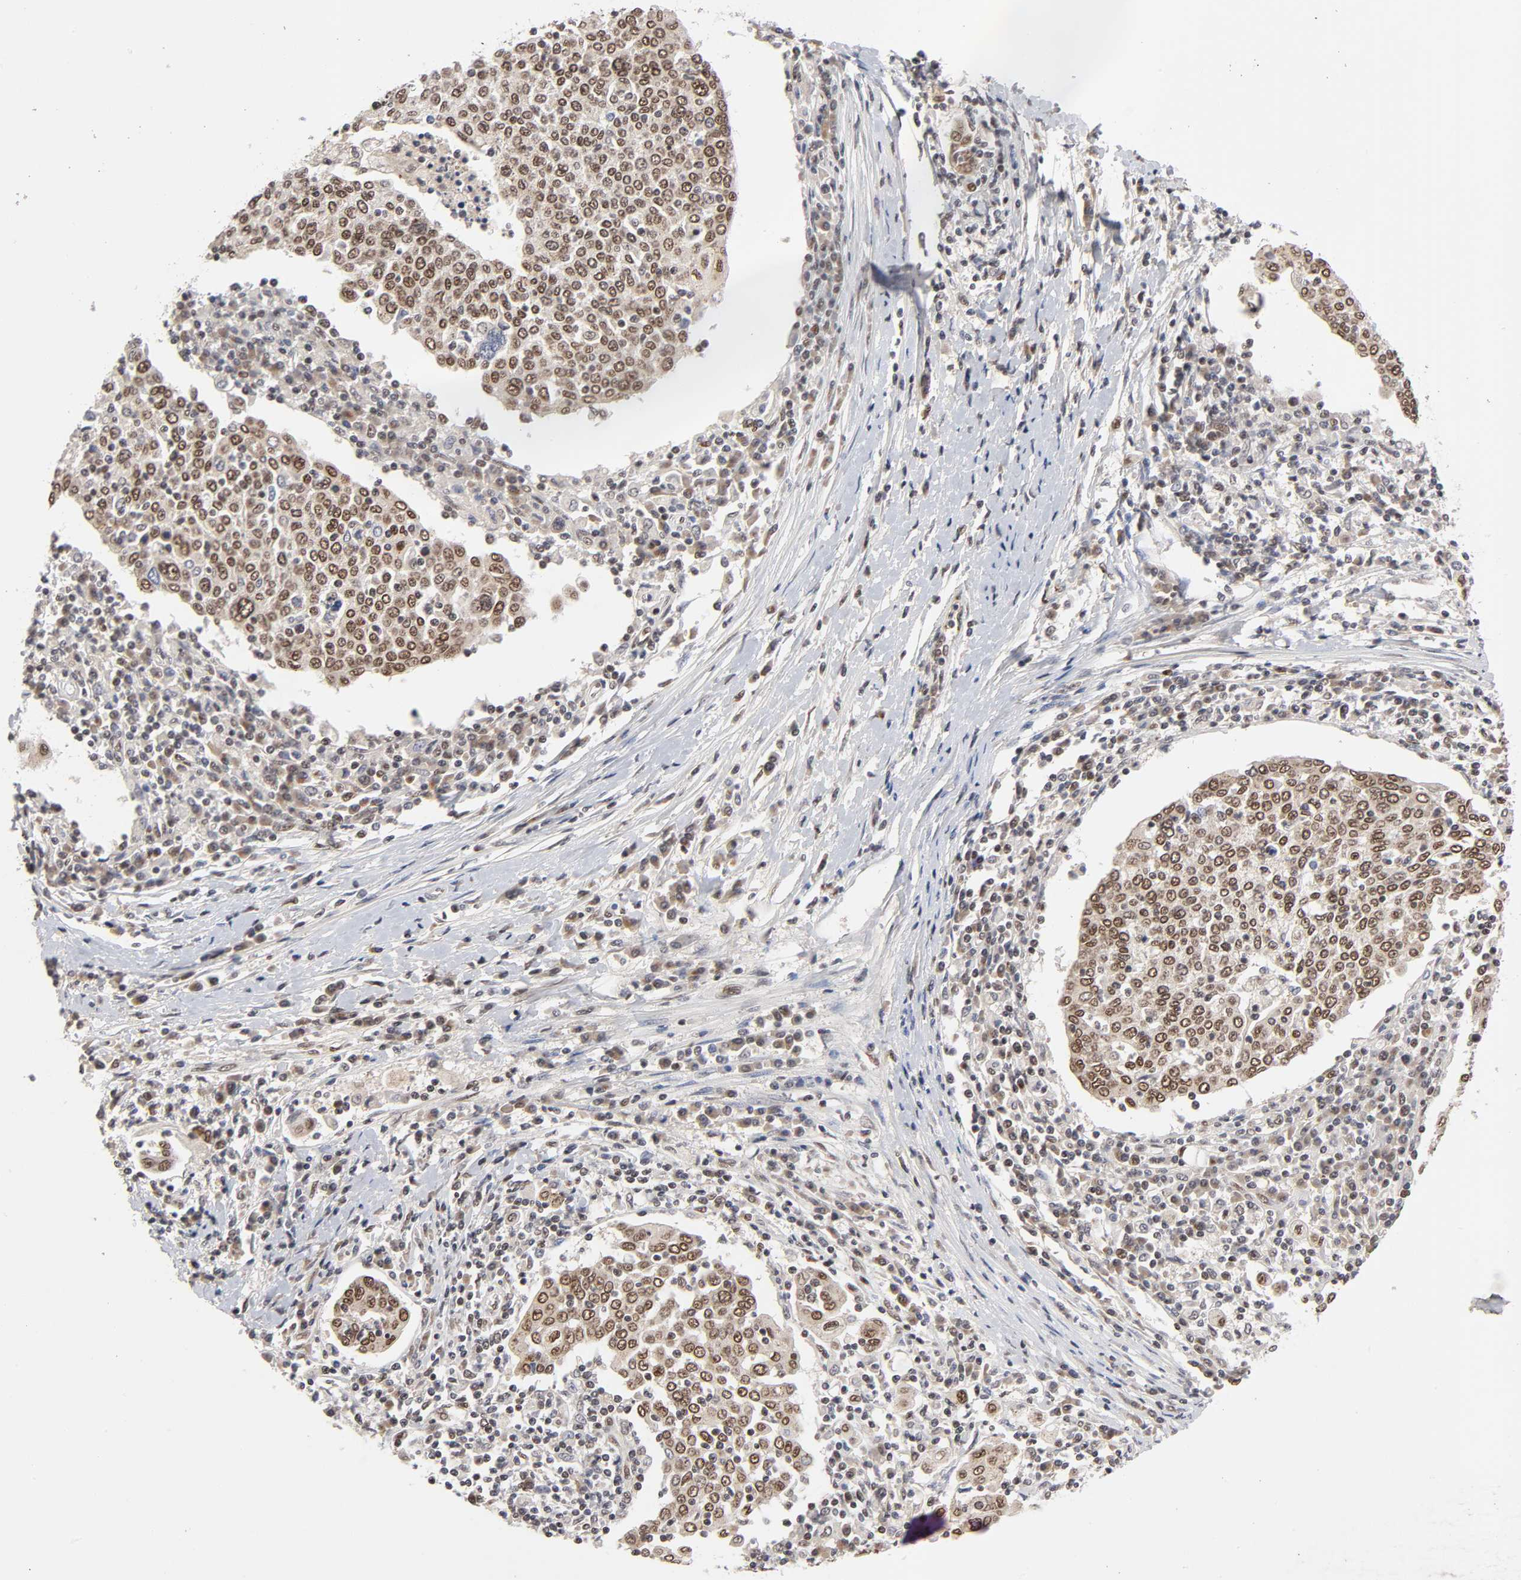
{"staining": {"intensity": "strong", "quantity": ">75%", "location": "cytoplasmic/membranous,nuclear"}, "tissue": "cervical cancer", "cell_type": "Tumor cells", "image_type": "cancer", "snomed": [{"axis": "morphology", "description": "Squamous cell carcinoma, NOS"}, {"axis": "topography", "description": "Cervix"}], "caption": "Immunohistochemistry (IHC) (DAB (3,3'-diaminobenzidine)) staining of squamous cell carcinoma (cervical) shows strong cytoplasmic/membranous and nuclear protein positivity in approximately >75% of tumor cells. Immunohistochemistry (IHC) stains the protein in brown and the nuclei are stained blue.", "gene": "EP300", "patient": {"sex": "female", "age": 40}}